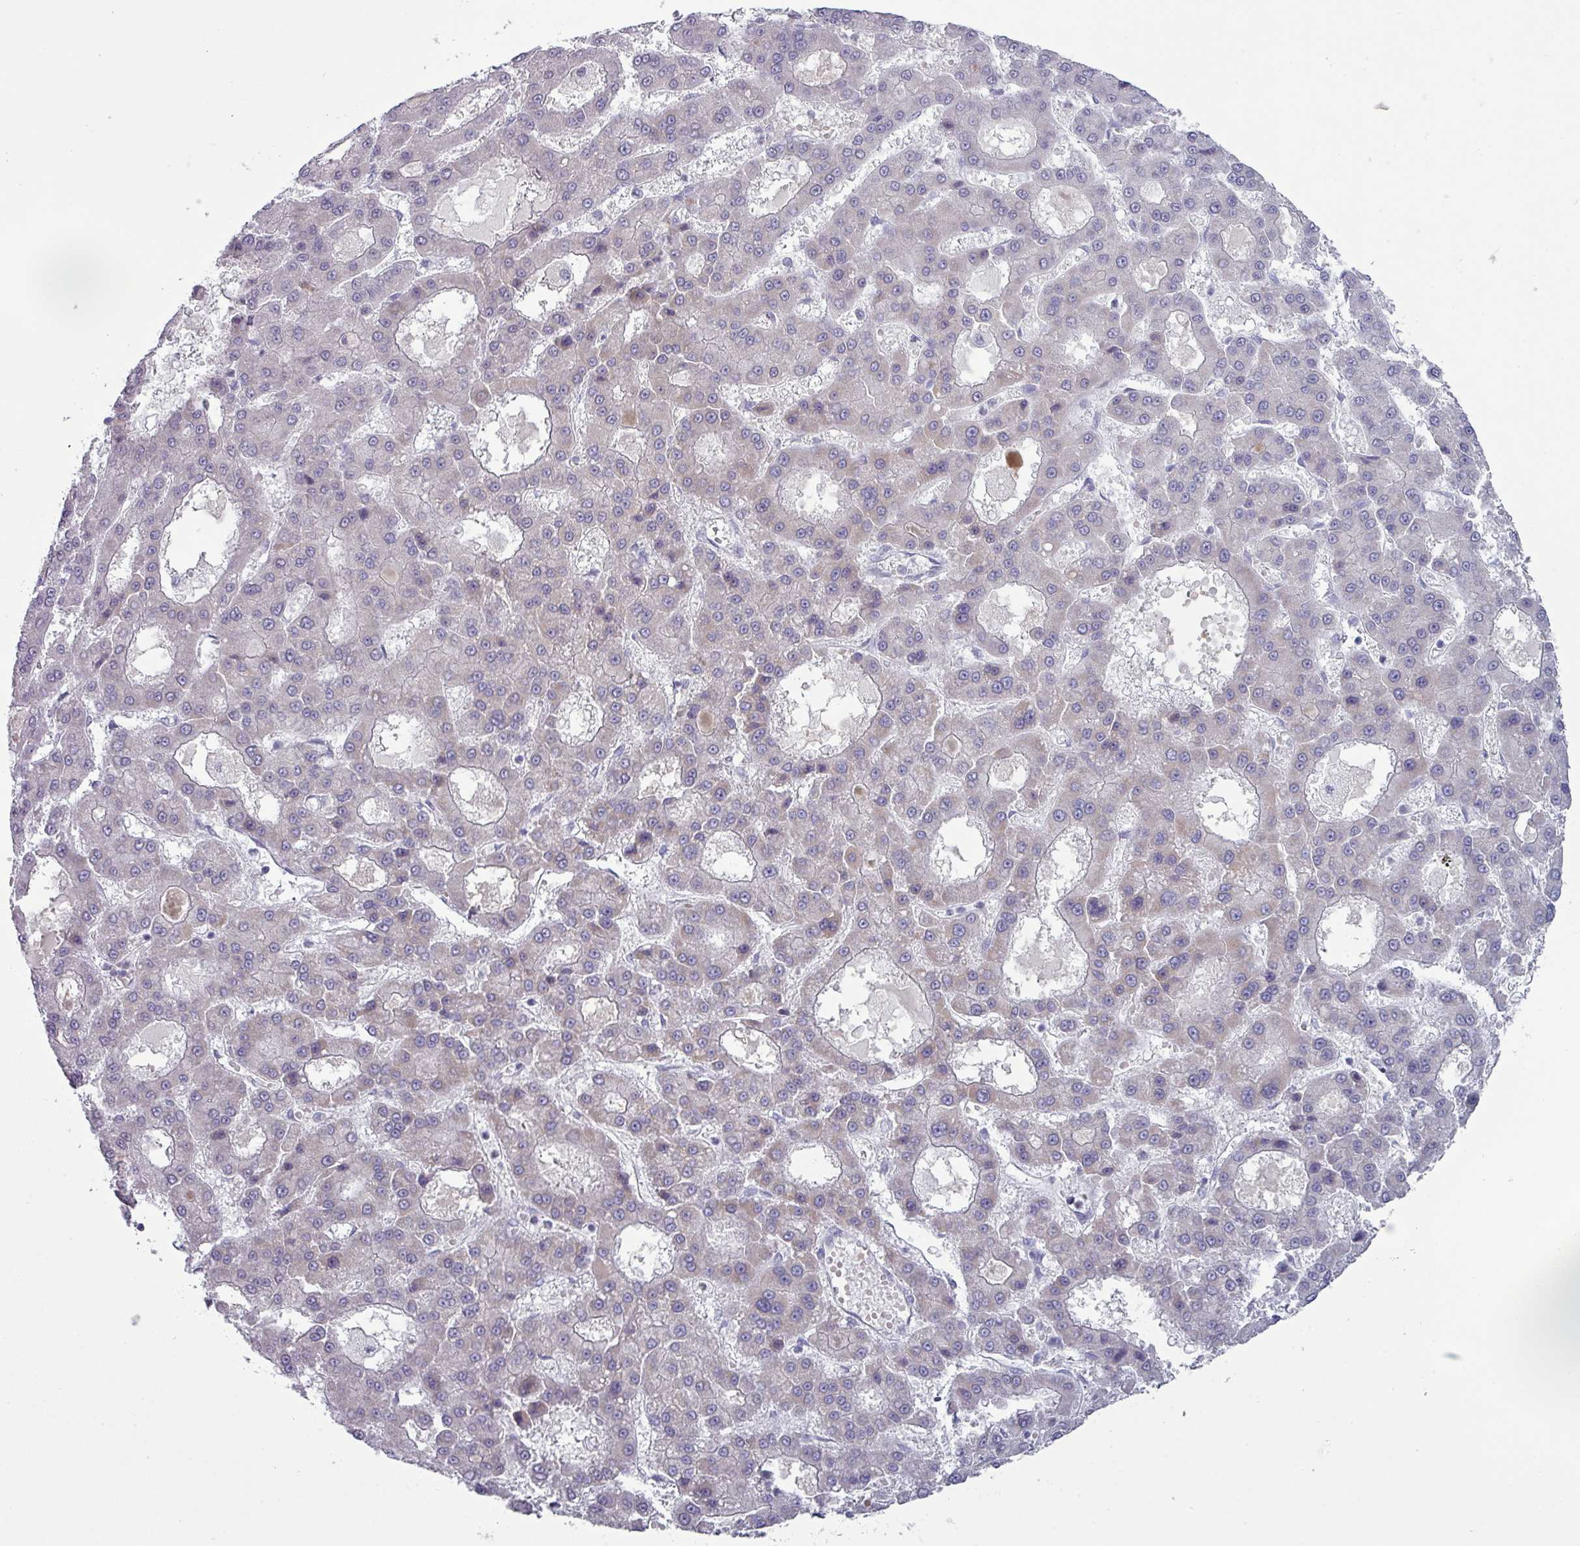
{"staining": {"intensity": "weak", "quantity": "25%-75%", "location": "cytoplasmic/membranous"}, "tissue": "liver cancer", "cell_type": "Tumor cells", "image_type": "cancer", "snomed": [{"axis": "morphology", "description": "Carcinoma, Hepatocellular, NOS"}, {"axis": "topography", "description": "Liver"}], "caption": "Hepatocellular carcinoma (liver) was stained to show a protein in brown. There is low levels of weak cytoplasmic/membranous expression in approximately 25%-75% of tumor cells.", "gene": "ZNF615", "patient": {"sex": "male", "age": 70}}